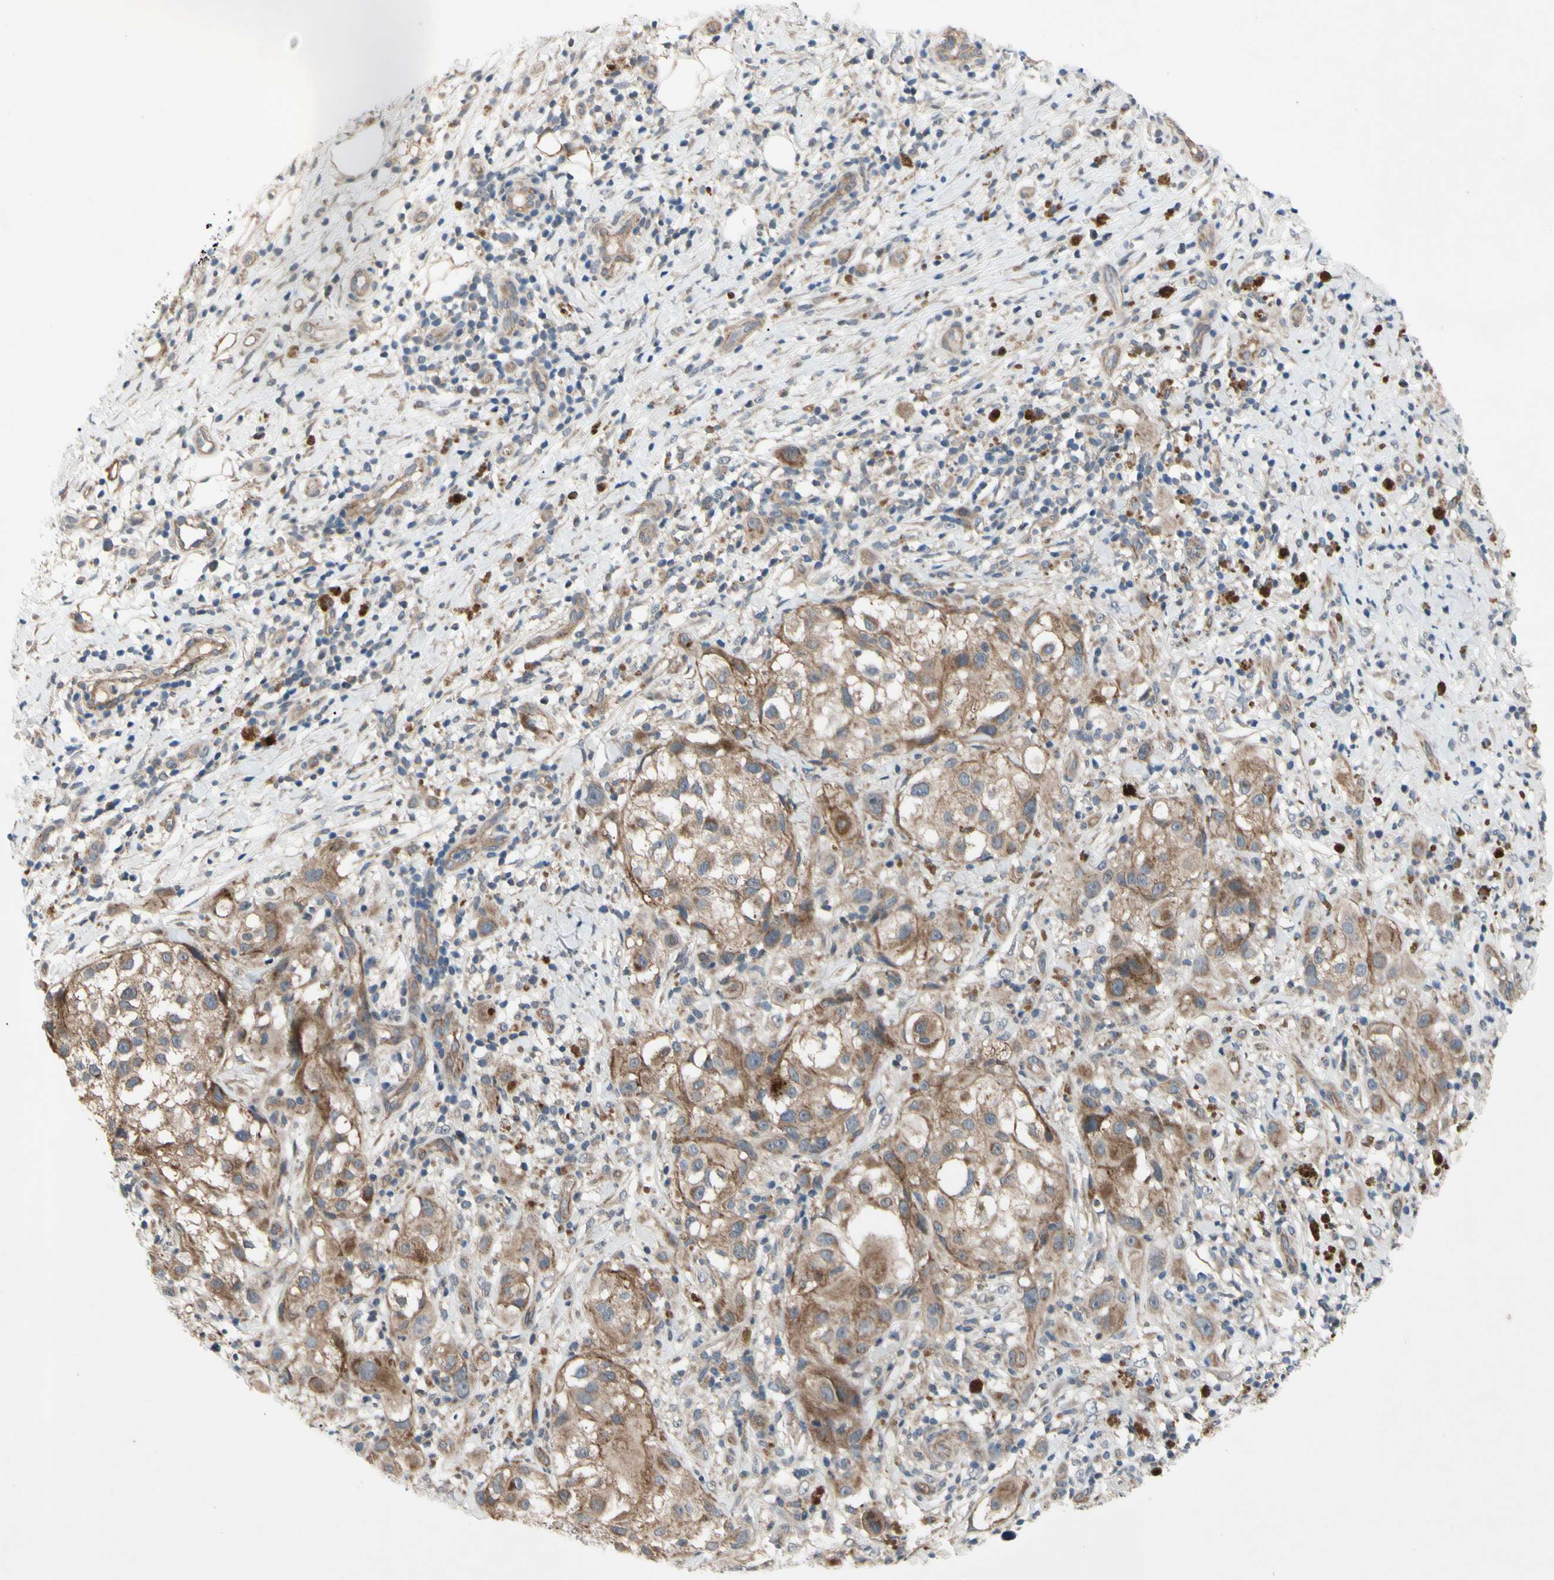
{"staining": {"intensity": "moderate", "quantity": ">75%", "location": "cytoplasmic/membranous"}, "tissue": "melanoma", "cell_type": "Tumor cells", "image_type": "cancer", "snomed": [{"axis": "morphology", "description": "Necrosis, NOS"}, {"axis": "morphology", "description": "Malignant melanoma, NOS"}, {"axis": "topography", "description": "Skin"}], "caption": "Moderate cytoplasmic/membranous expression for a protein is appreciated in about >75% of tumor cells of malignant melanoma using immunohistochemistry (IHC).", "gene": "SVIL", "patient": {"sex": "female", "age": 87}}